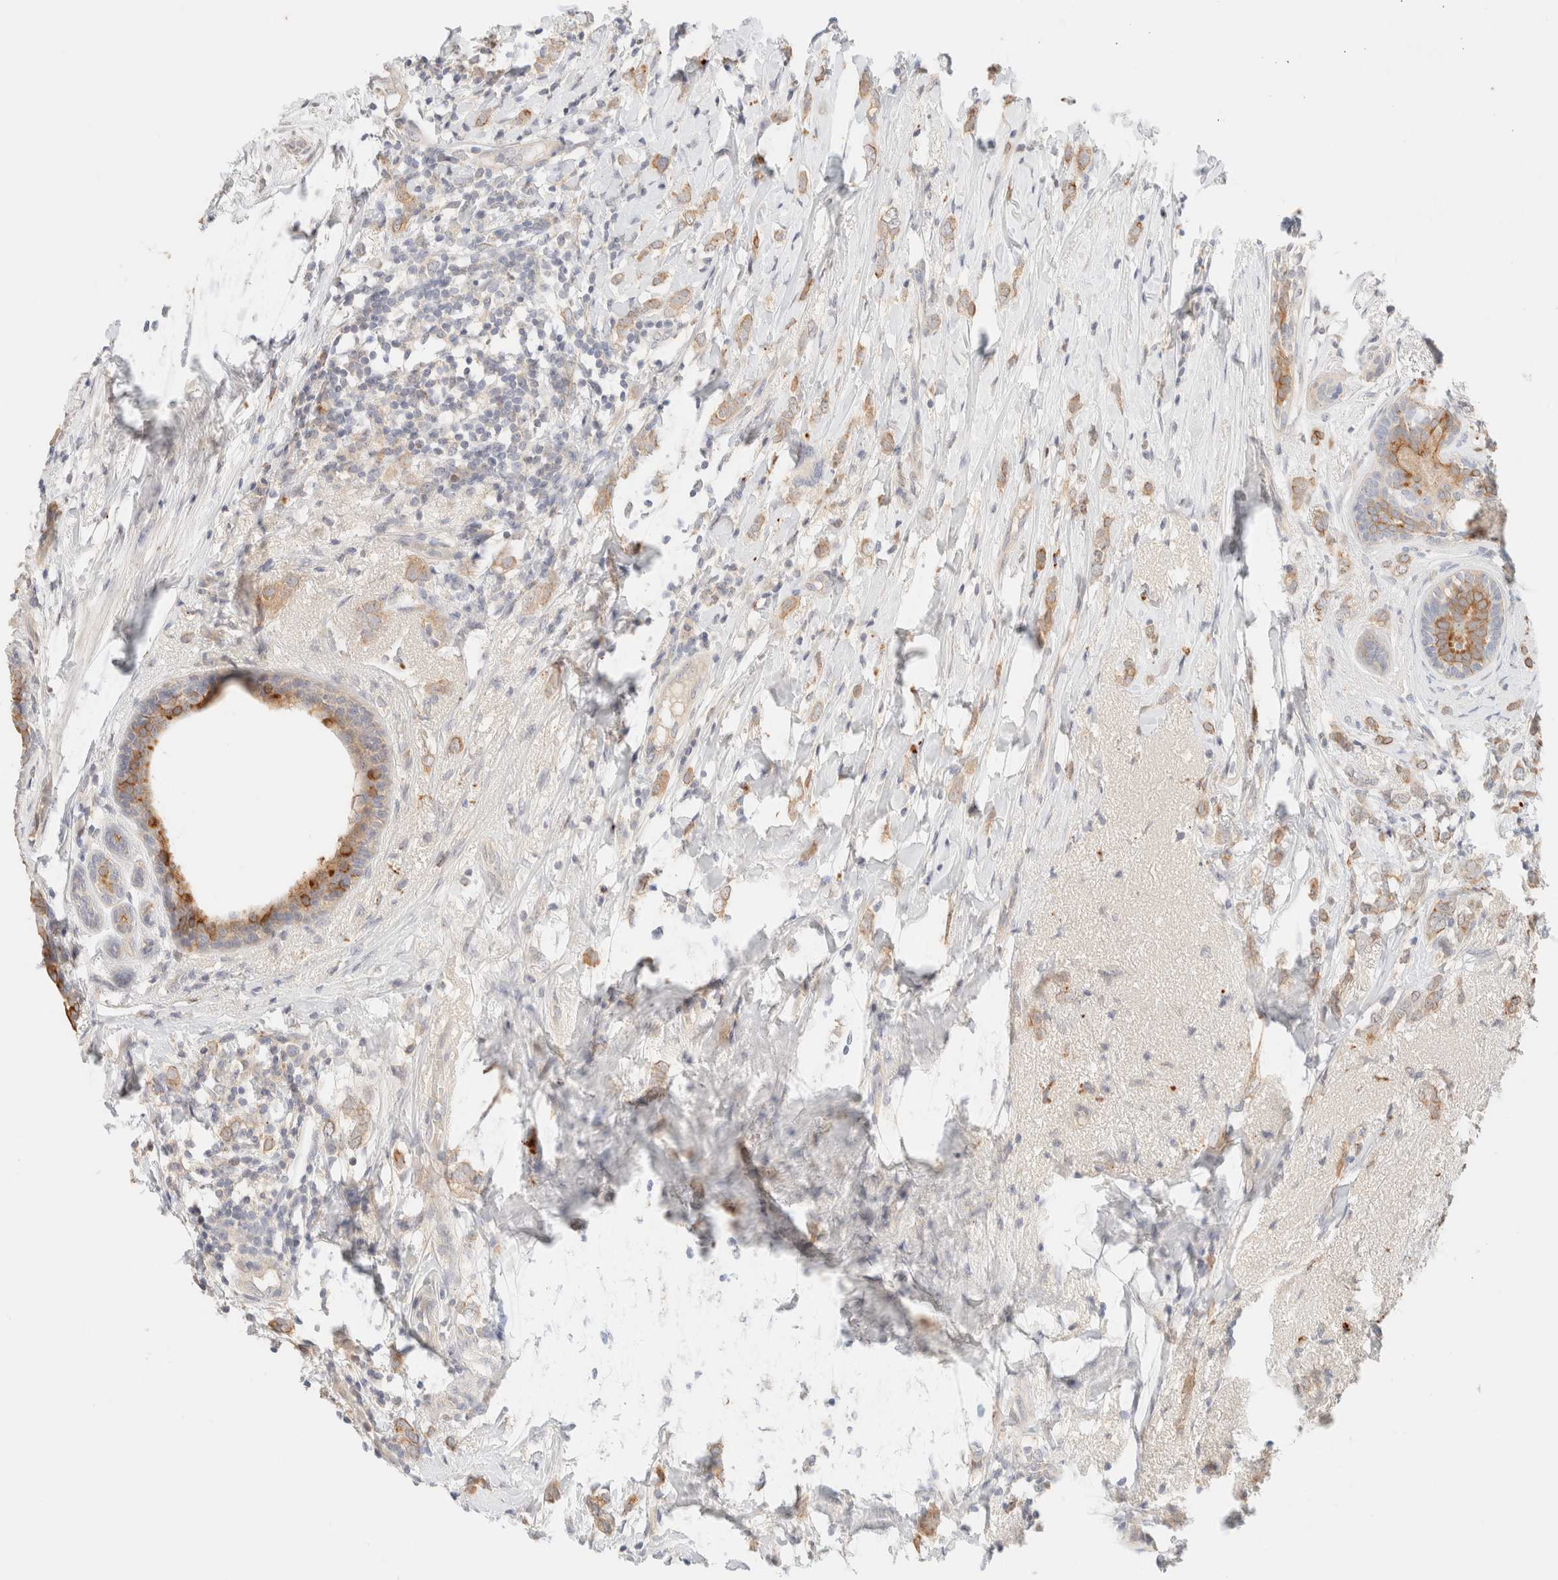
{"staining": {"intensity": "moderate", "quantity": ">75%", "location": "cytoplasmic/membranous"}, "tissue": "breast cancer", "cell_type": "Tumor cells", "image_type": "cancer", "snomed": [{"axis": "morphology", "description": "Normal tissue, NOS"}, {"axis": "morphology", "description": "Lobular carcinoma"}, {"axis": "topography", "description": "Breast"}], "caption": "This is an image of IHC staining of lobular carcinoma (breast), which shows moderate staining in the cytoplasmic/membranous of tumor cells.", "gene": "SGSM2", "patient": {"sex": "female", "age": 47}}